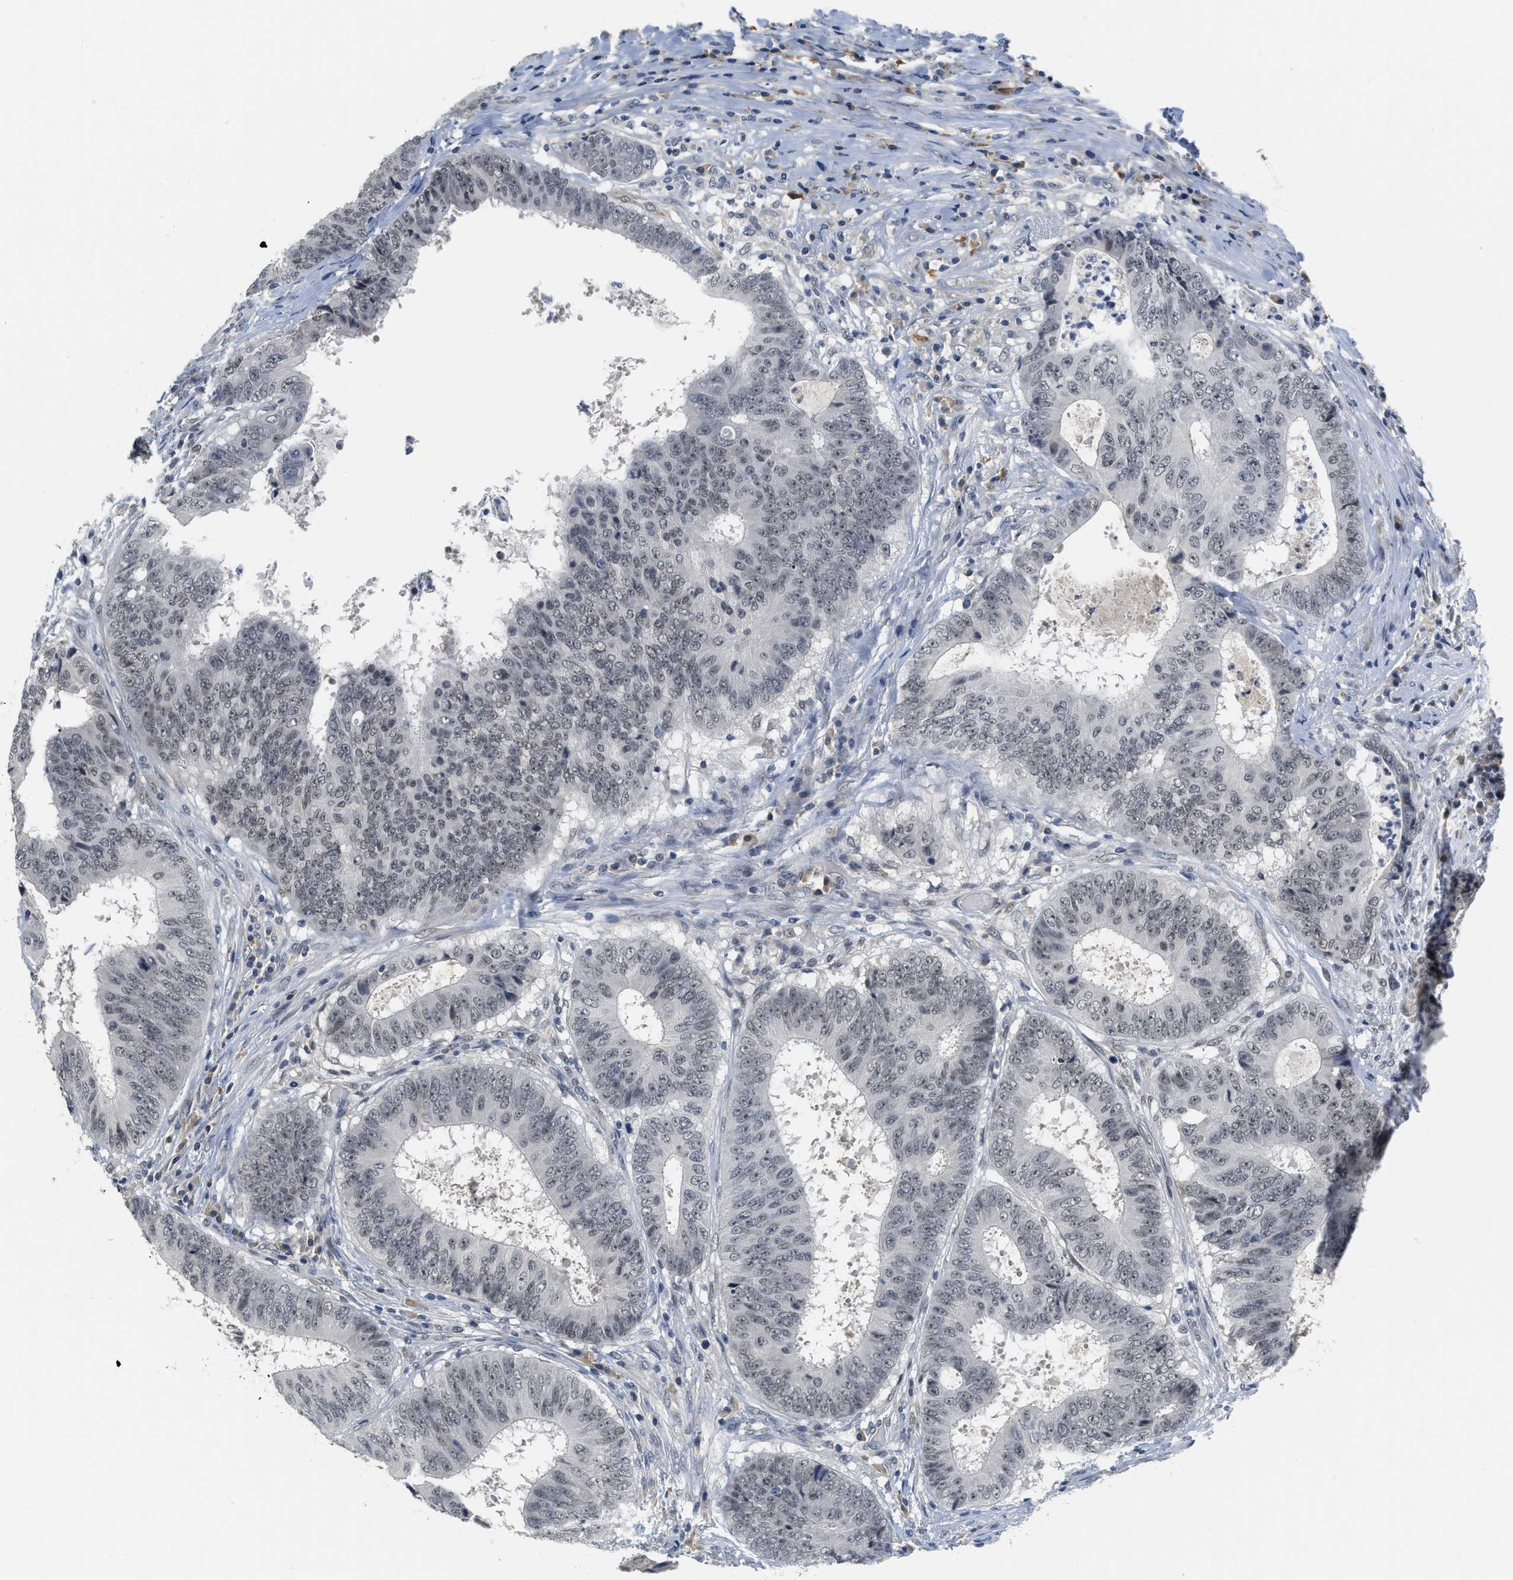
{"staining": {"intensity": "moderate", "quantity": "25%-75%", "location": "nuclear"}, "tissue": "colorectal cancer", "cell_type": "Tumor cells", "image_type": "cancer", "snomed": [{"axis": "morphology", "description": "Adenocarcinoma, NOS"}, {"axis": "topography", "description": "Rectum"}], "caption": "Immunohistochemistry (DAB) staining of colorectal cancer (adenocarcinoma) demonstrates moderate nuclear protein expression in about 25%-75% of tumor cells. (DAB (3,3'-diaminobenzidine) = brown stain, brightfield microscopy at high magnification).", "gene": "MZF1", "patient": {"sex": "male", "age": 72}}